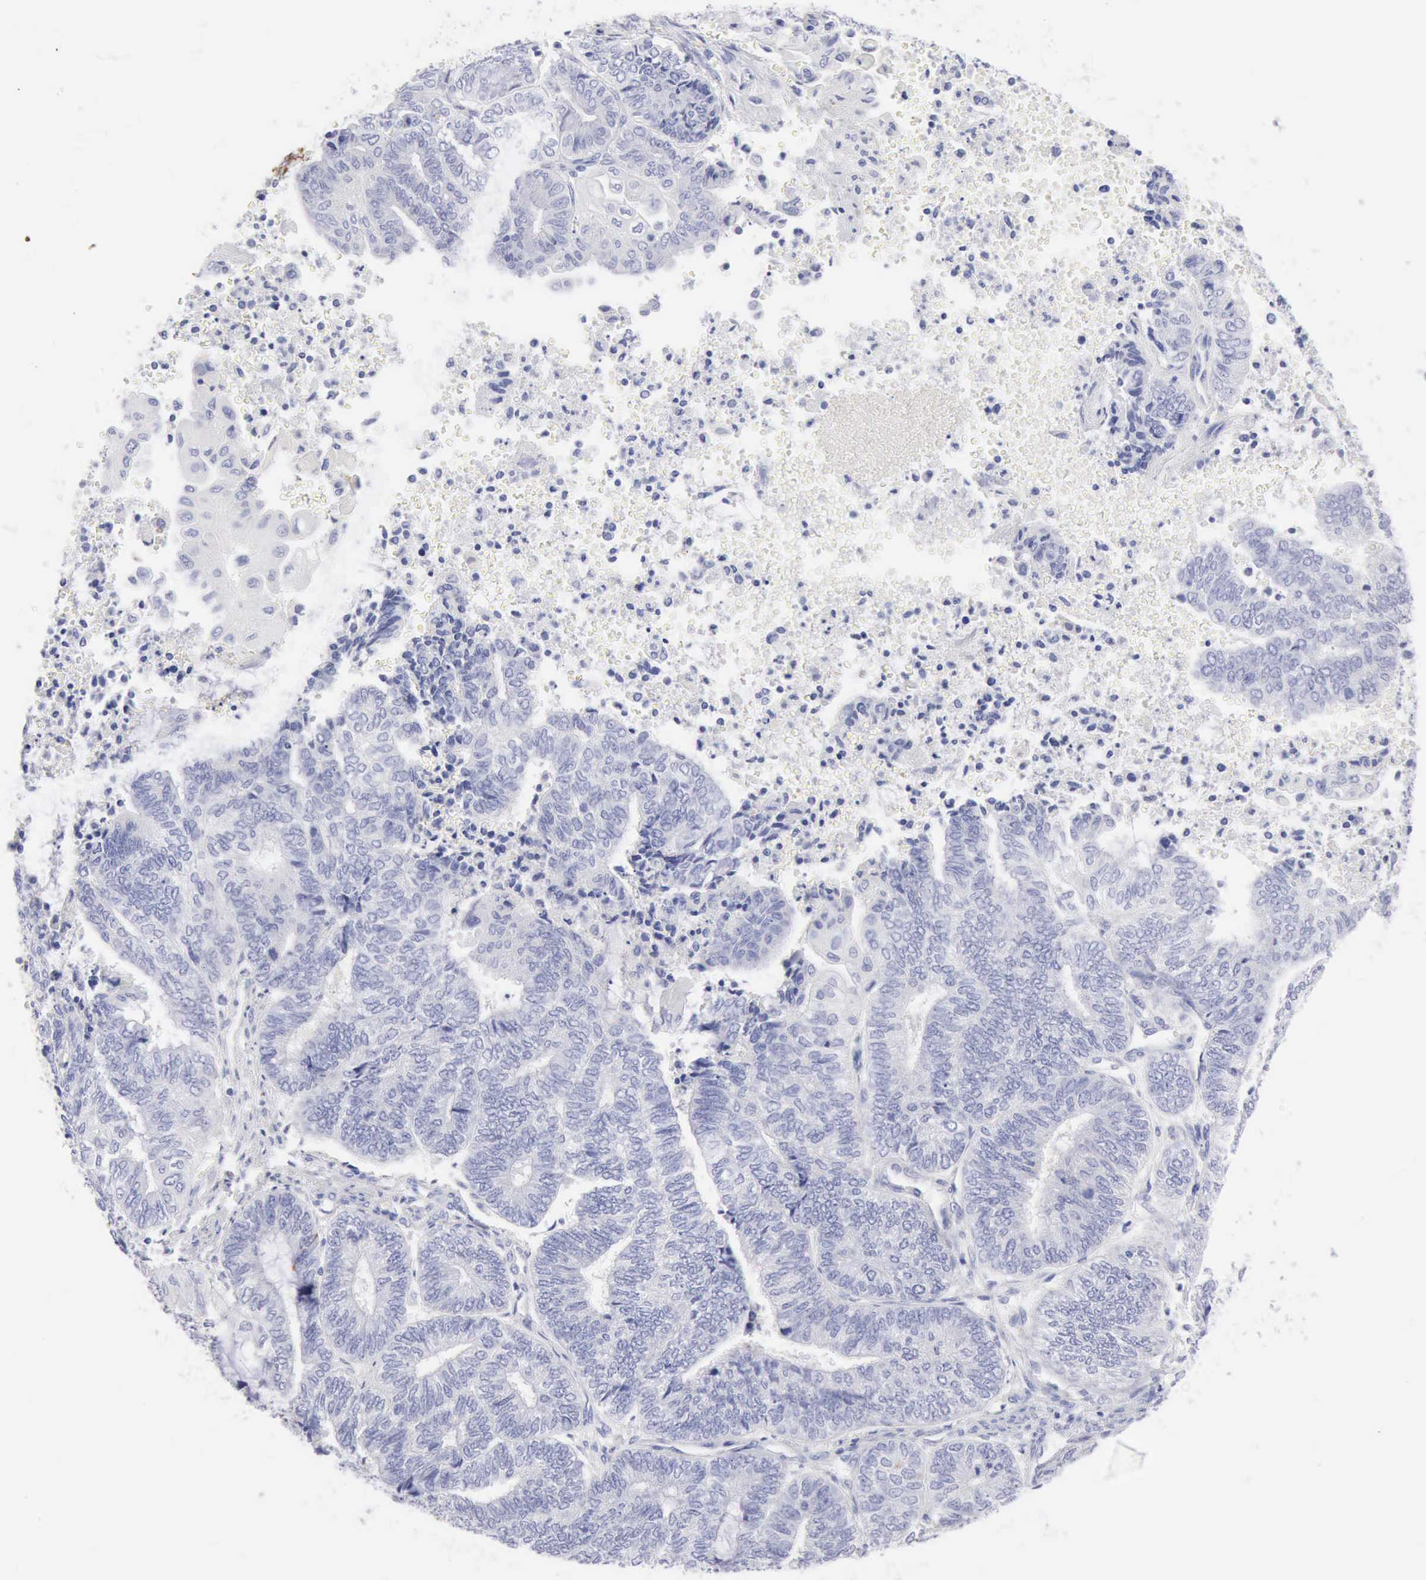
{"staining": {"intensity": "negative", "quantity": "none", "location": "none"}, "tissue": "endometrial cancer", "cell_type": "Tumor cells", "image_type": "cancer", "snomed": [{"axis": "morphology", "description": "Adenocarcinoma, NOS"}, {"axis": "topography", "description": "Uterus"}, {"axis": "topography", "description": "Endometrium"}], "caption": "A high-resolution histopathology image shows immunohistochemistry staining of endometrial cancer, which demonstrates no significant staining in tumor cells.", "gene": "KRT5", "patient": {"sex": "female", "age": 70}}